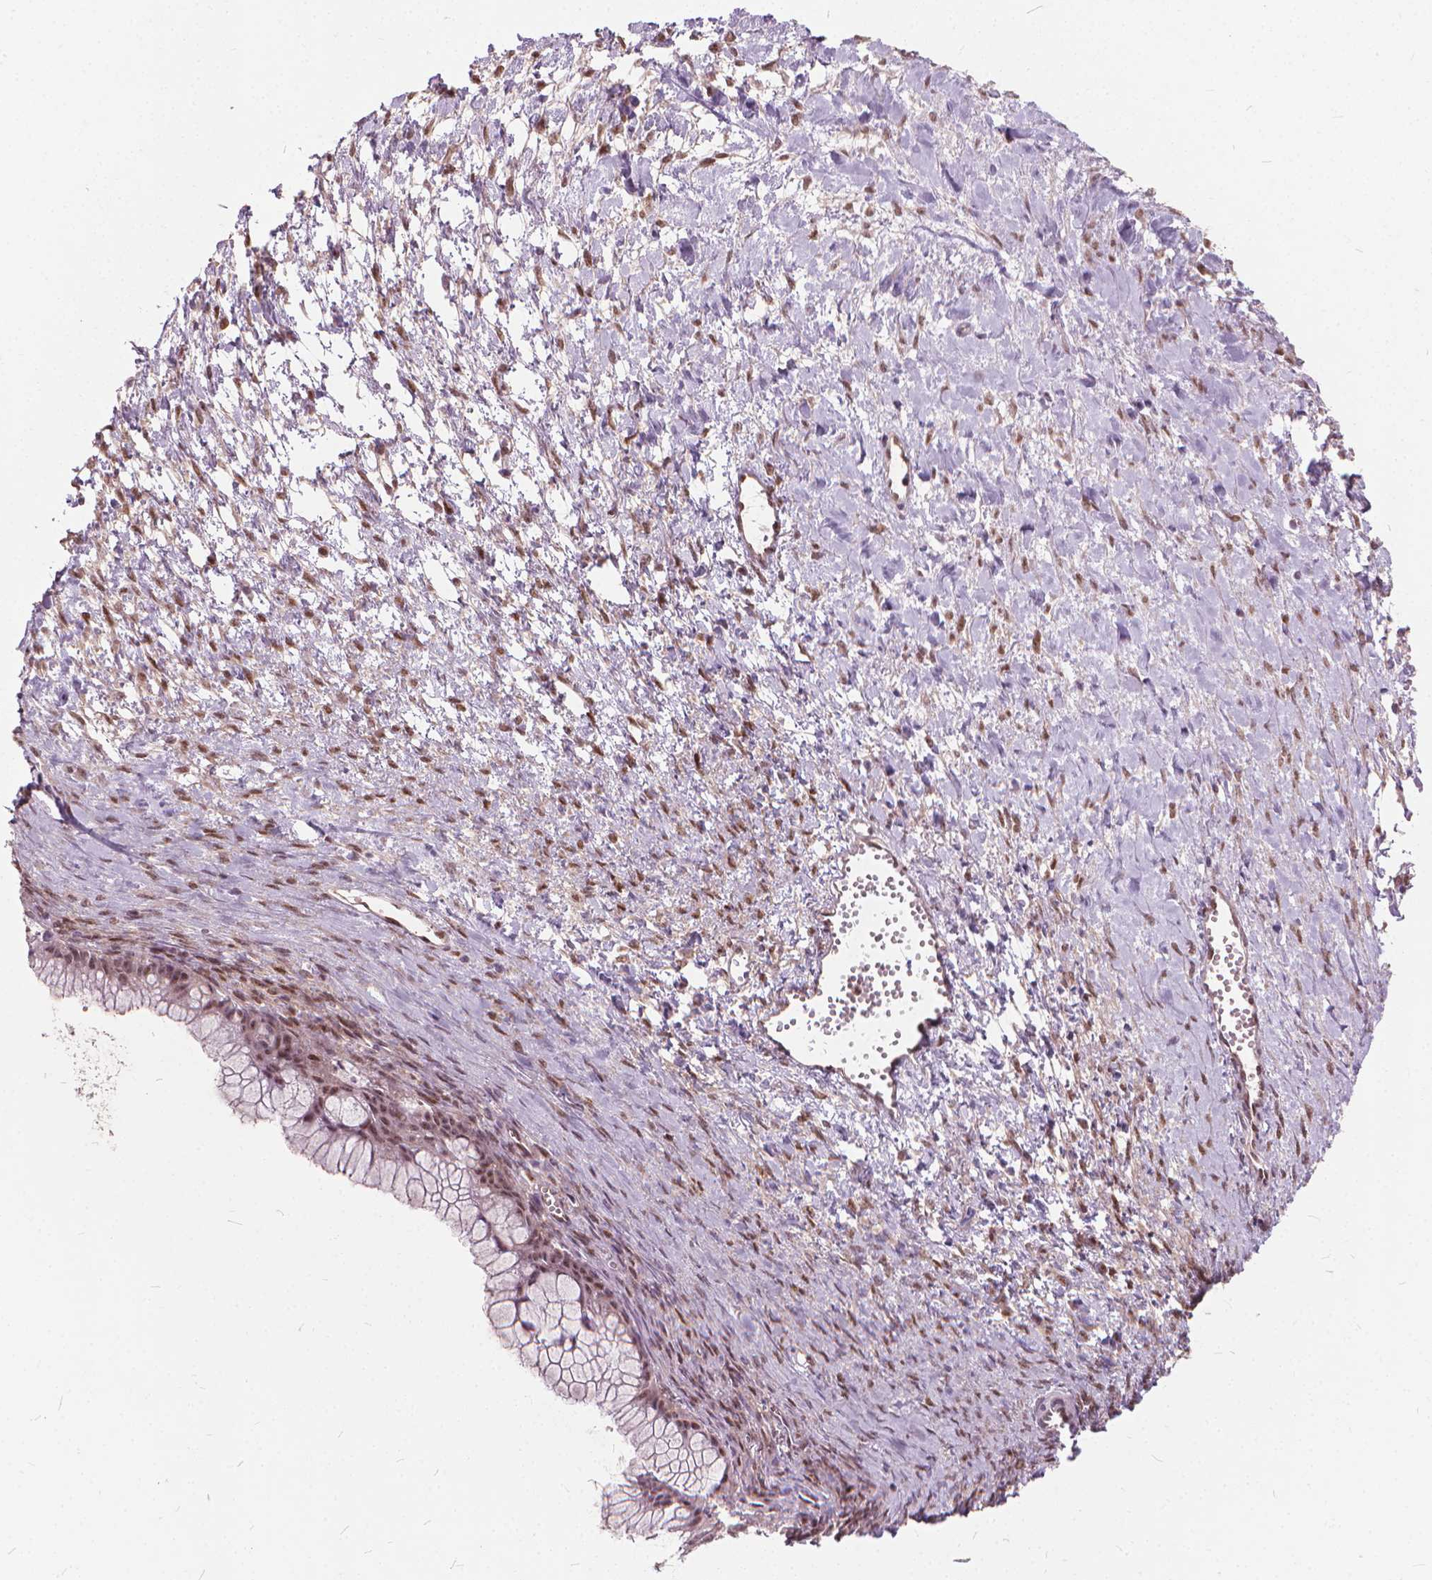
{"staining": {"intensity": "weak", "quantity": "<25%", "location": "nuclear"}, "tissue": "ovarian cancer", "cell_type": "Tumor cells", "image_type": "cancer", "snomed": [{"axis": "morphology", "description": "Cystadenocarcinoma, mucinous, NOS"}, {"axis": "topography", "description": "Ovary"}], "caption": "Immunohistochemical staining of human ovarian mucinous cystadenocarcinoma demonstrates no significant positivity in tumor cells.", "gene": "STAT5B", "patient": {"sex": "female", "age": 41}}